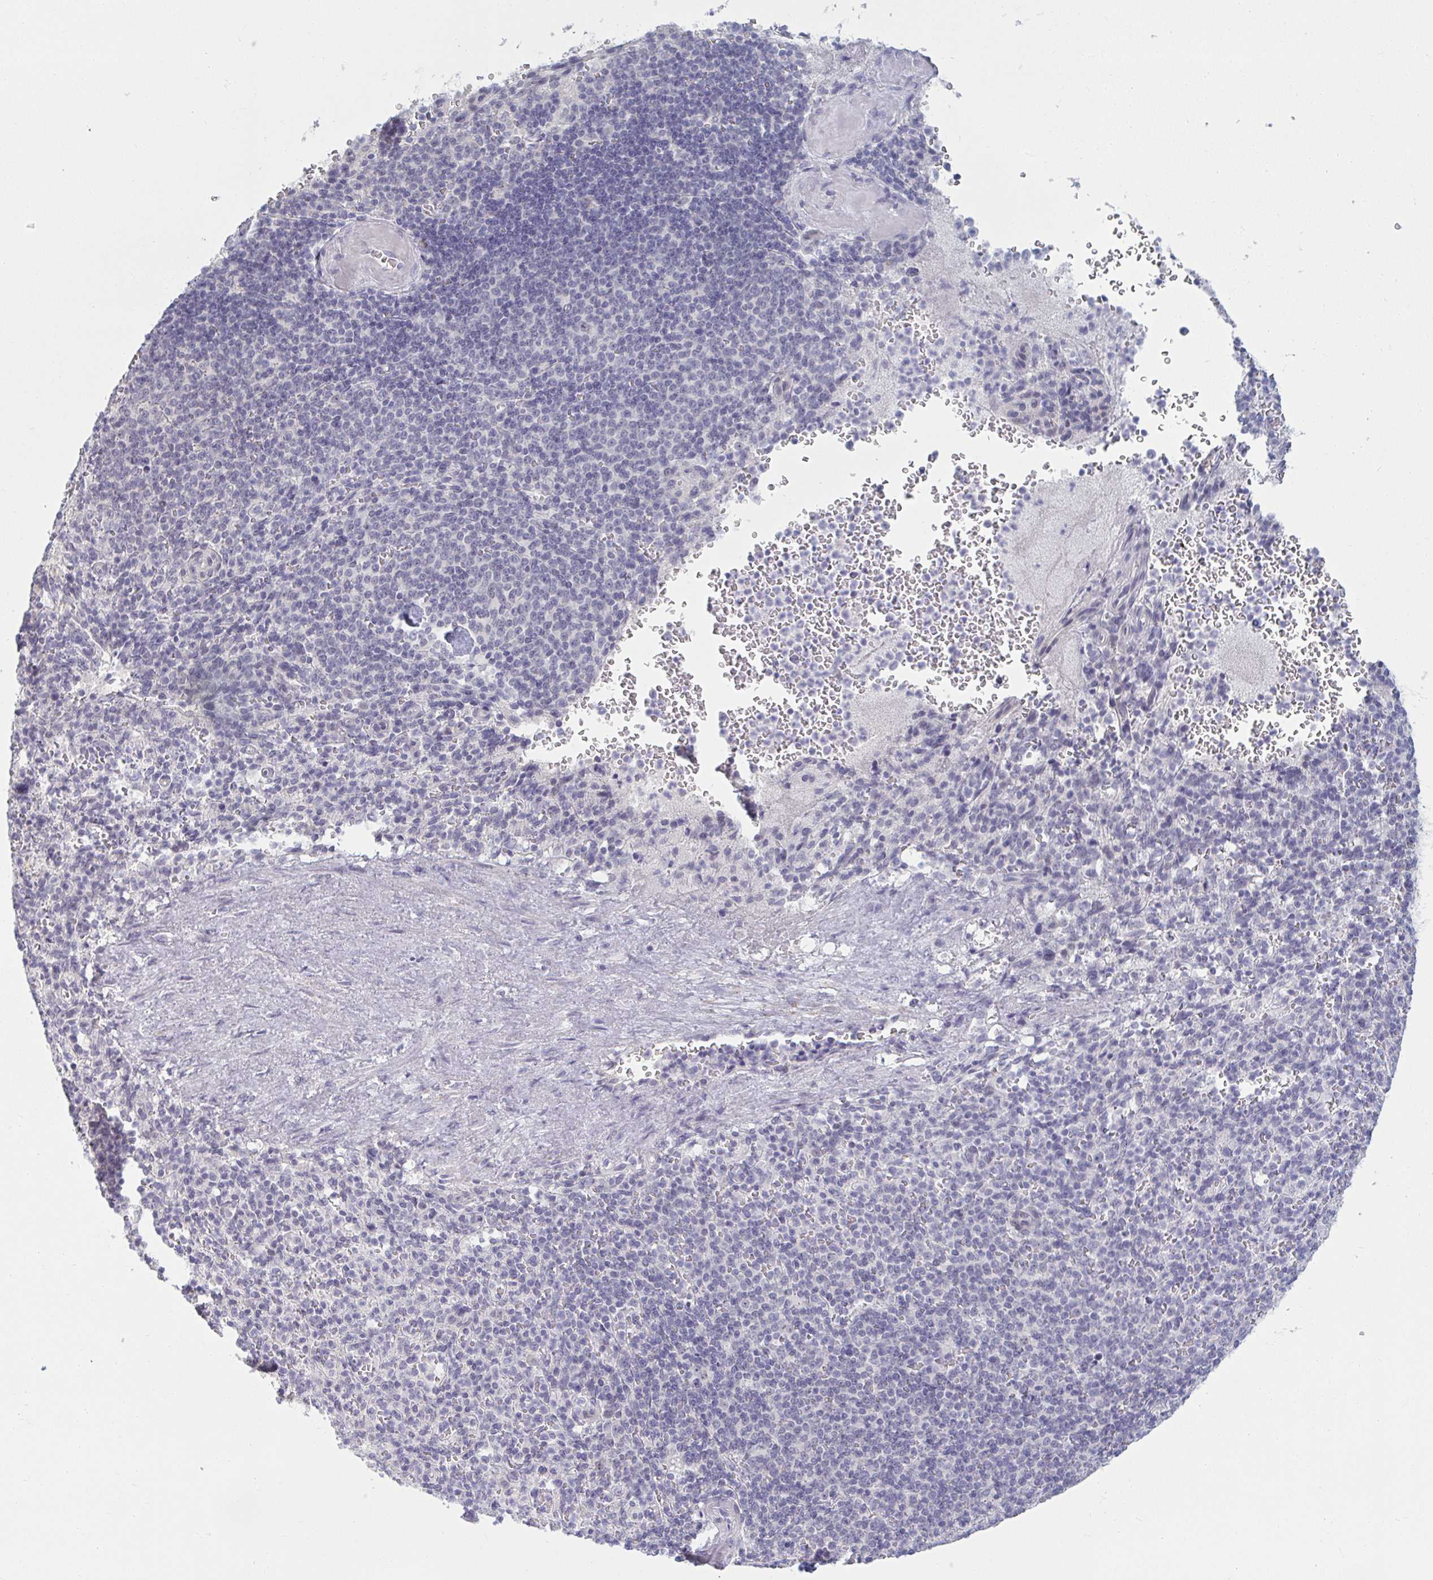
{"staining": {"intensity": "negative", "quantity": "none", "location": "none"}, "tissue": "spleen", "cell_type": "Cells in red pulp", "image_type": "normal", "snomed": [{"axis": "morphology", "description": "Normal tissue, NOS"}, {"axis": "topography", "description": "Spleen"}], "caption": "Protein analysis of benign spleen reveals no significant staining in cells in red pulp.", "gene": "RNASEH1", "patient": {"sex": "female", "age": 74}}